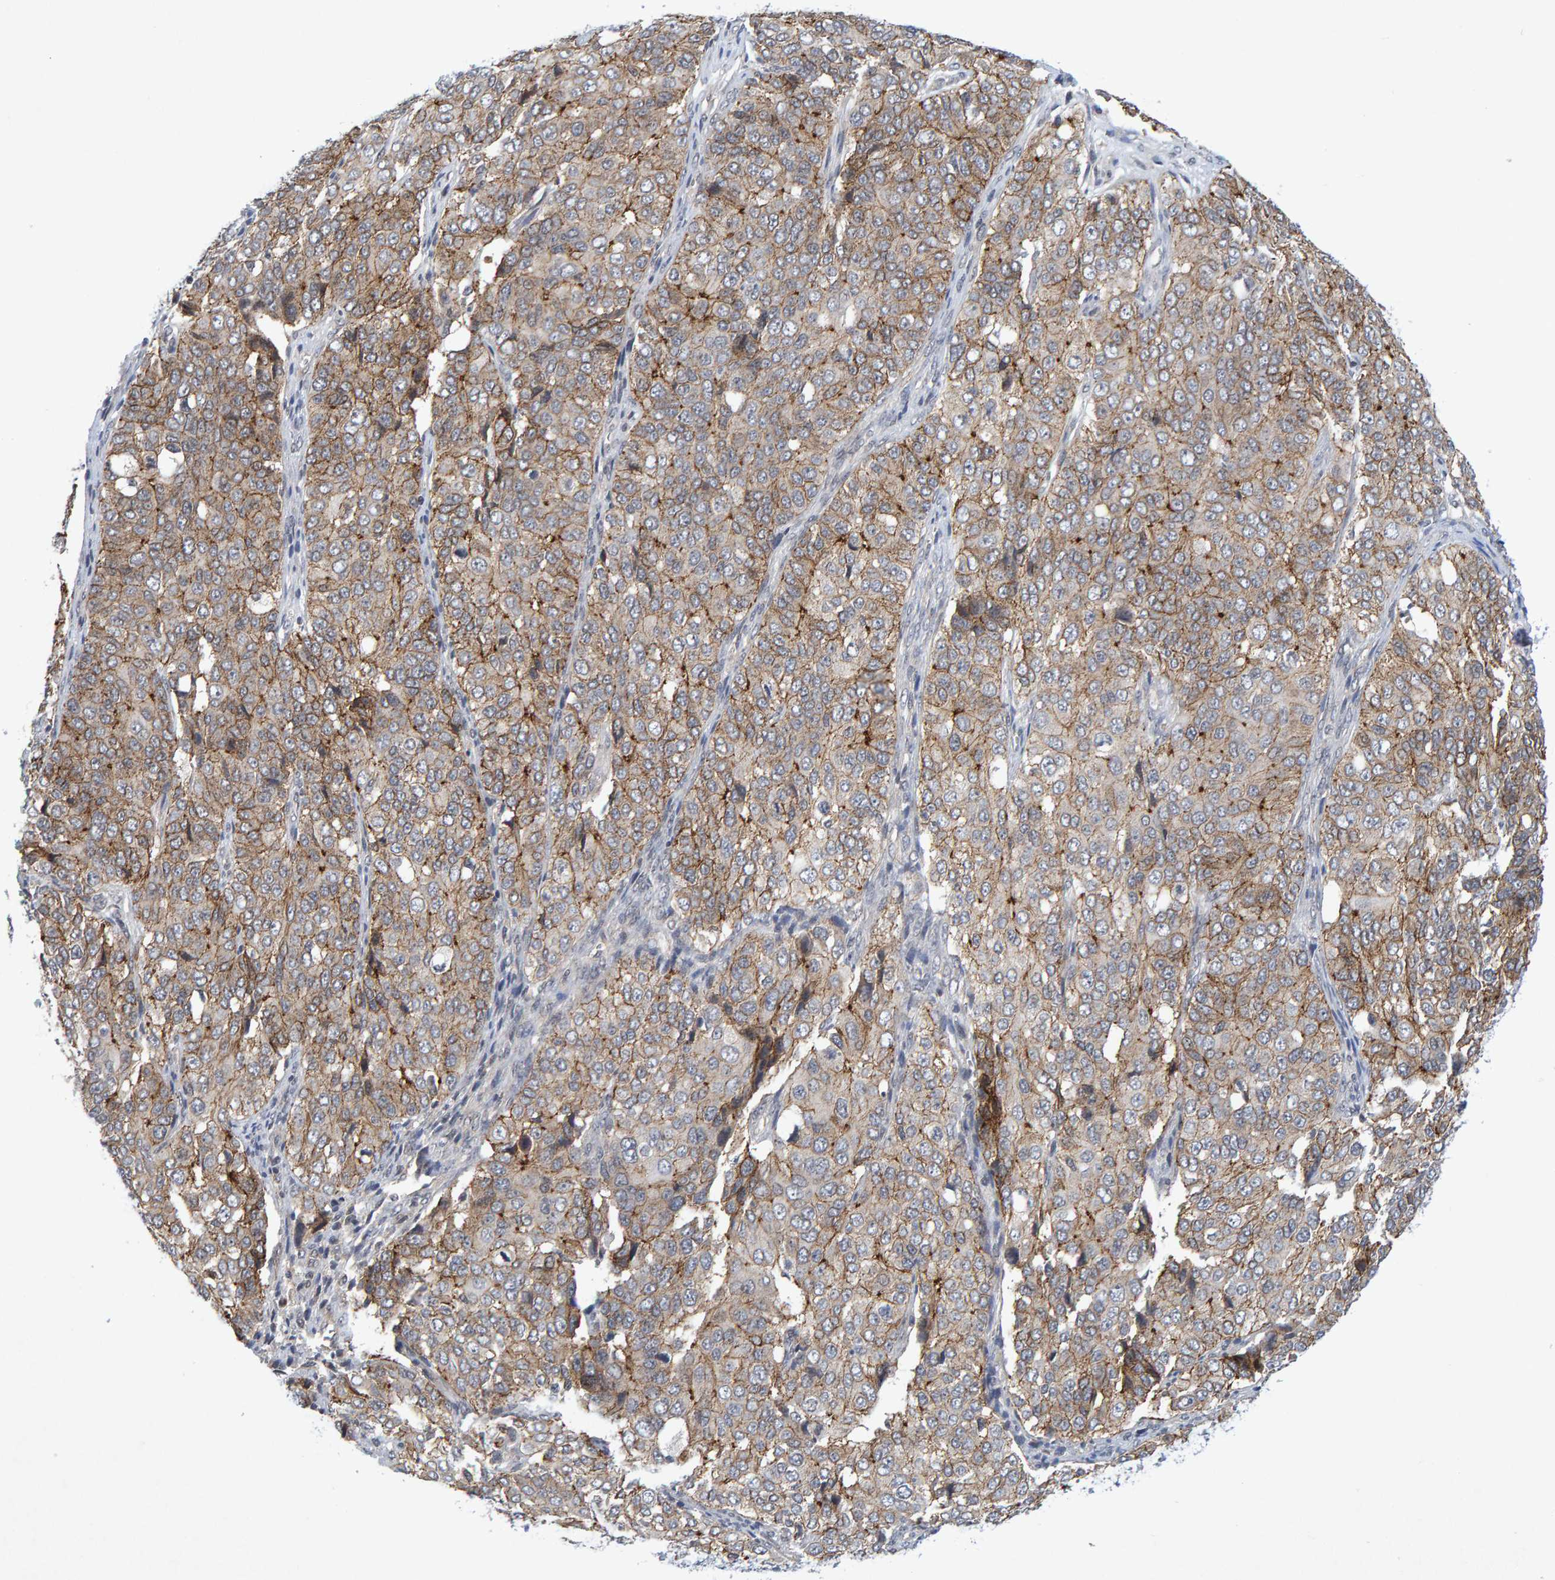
{"staining": {"intensity": "moderate", "quantity": ">75%", "location": "cytoplasmic/membranous"}, "tissue": "ovarian cancer", "cell_type": "Tumor cells", "image_type": "cancer", "snomed": [{"axis": "morphology", "description": "Carcinoma, endometroid"}, {"axis": "topography", "description": "Ovary"}], "caption": "Endometroid carcinoma (ovarian) stained with a protein marker reveals moderate staining in tumor cells.", "gene": "CDH2", "patient": {"sex": "female", "age": 51}}